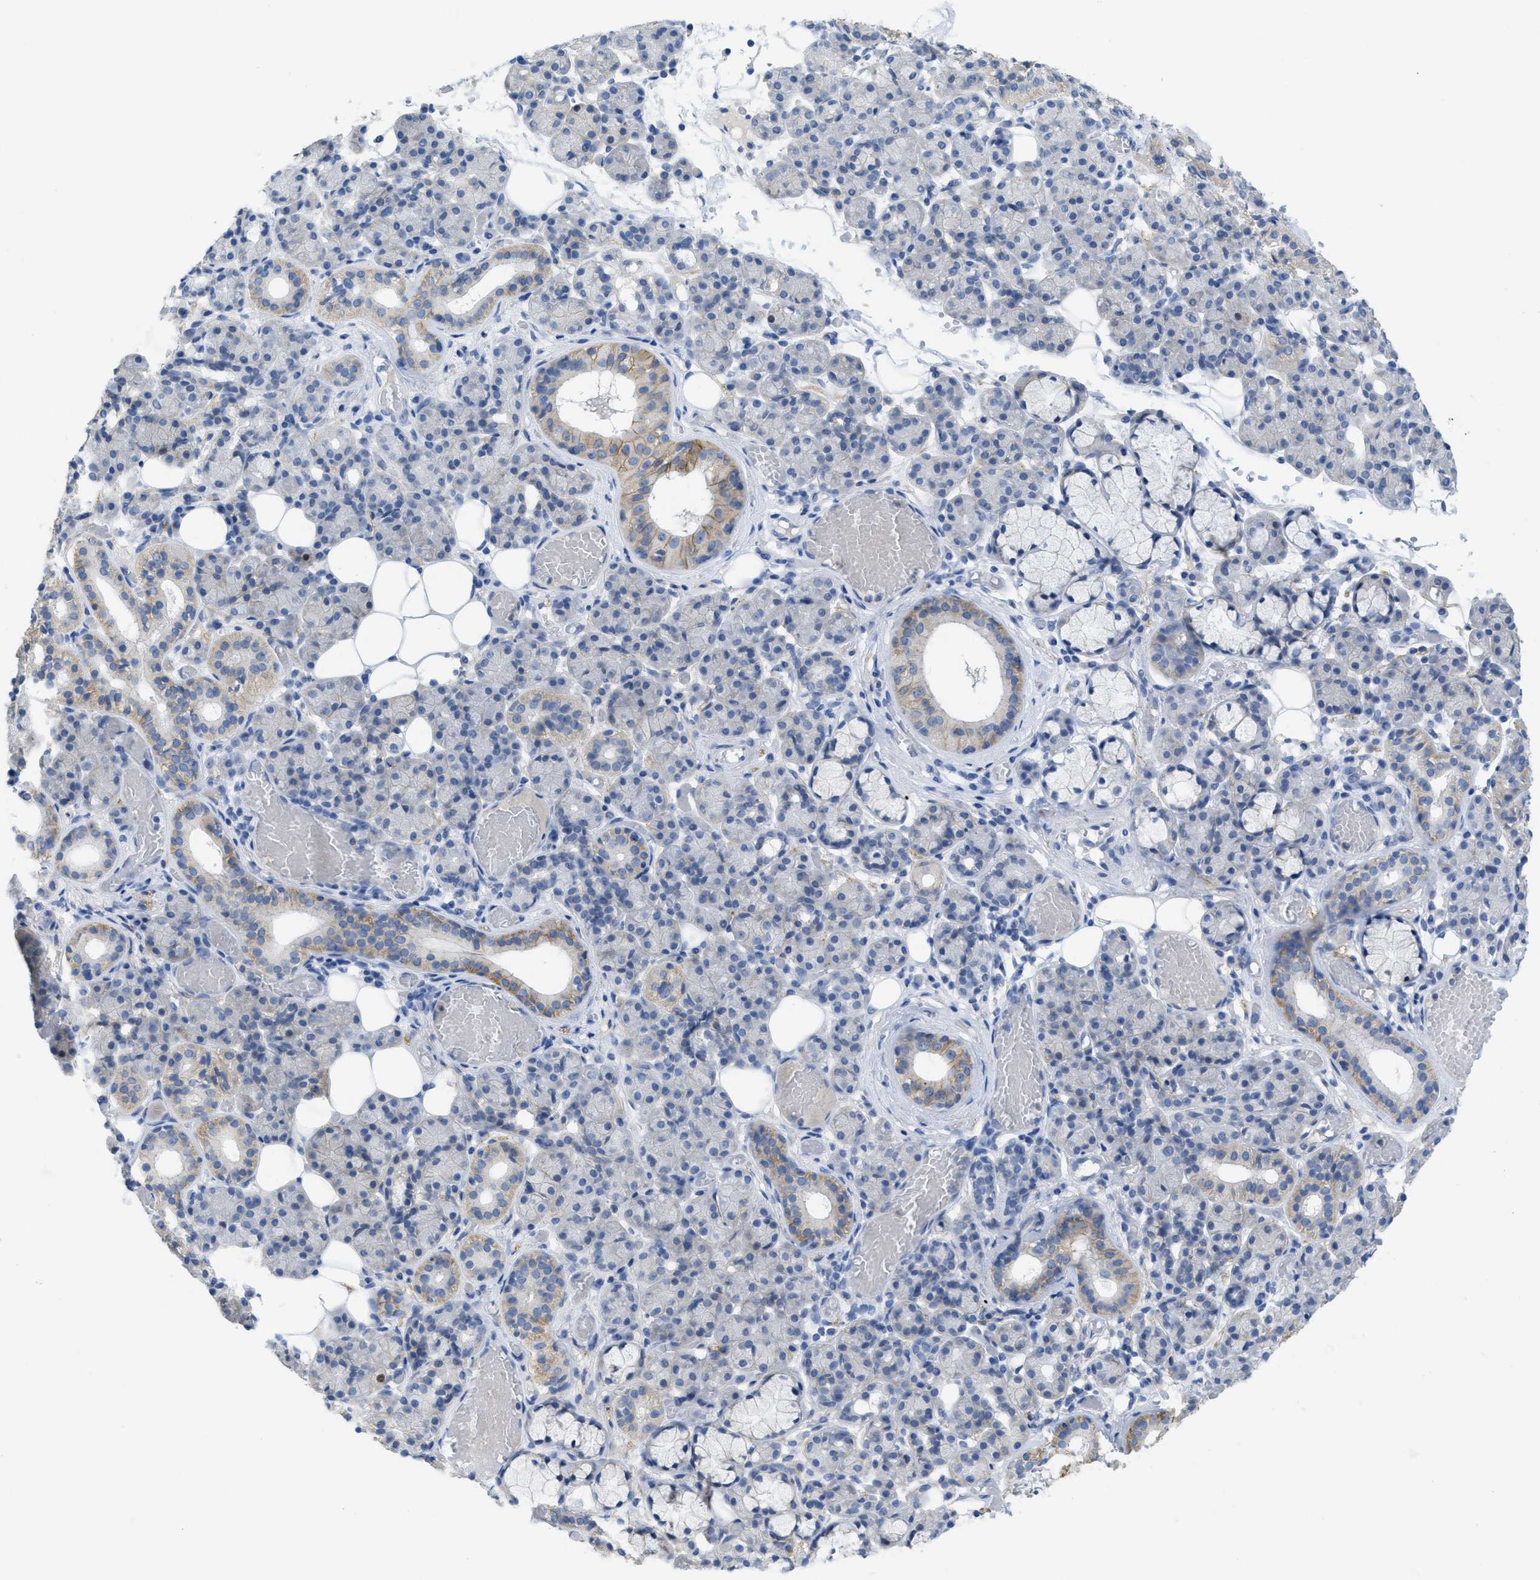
{"staining": {"intensity": "moderate", "quantity": "<25%", "location": "cytoplasmic/membranous"}, "tissue": "salivary gland", "cell_type": "Glandular cells", "image_type": "normal", "snomed": [{"axis": "morphology", "description": "Normal tissue, NOS"}, {"axis": "topography", "description": "Salivary gland"}], "caption": "Approximately <25% of glandular cells in normal salivary gland display moderate cytoplasmic/membranous protein staining as visualized by brown immunohistochemical staining.", "gene": "CNNM4", "patient": {"sex": "male", "age": 63}}